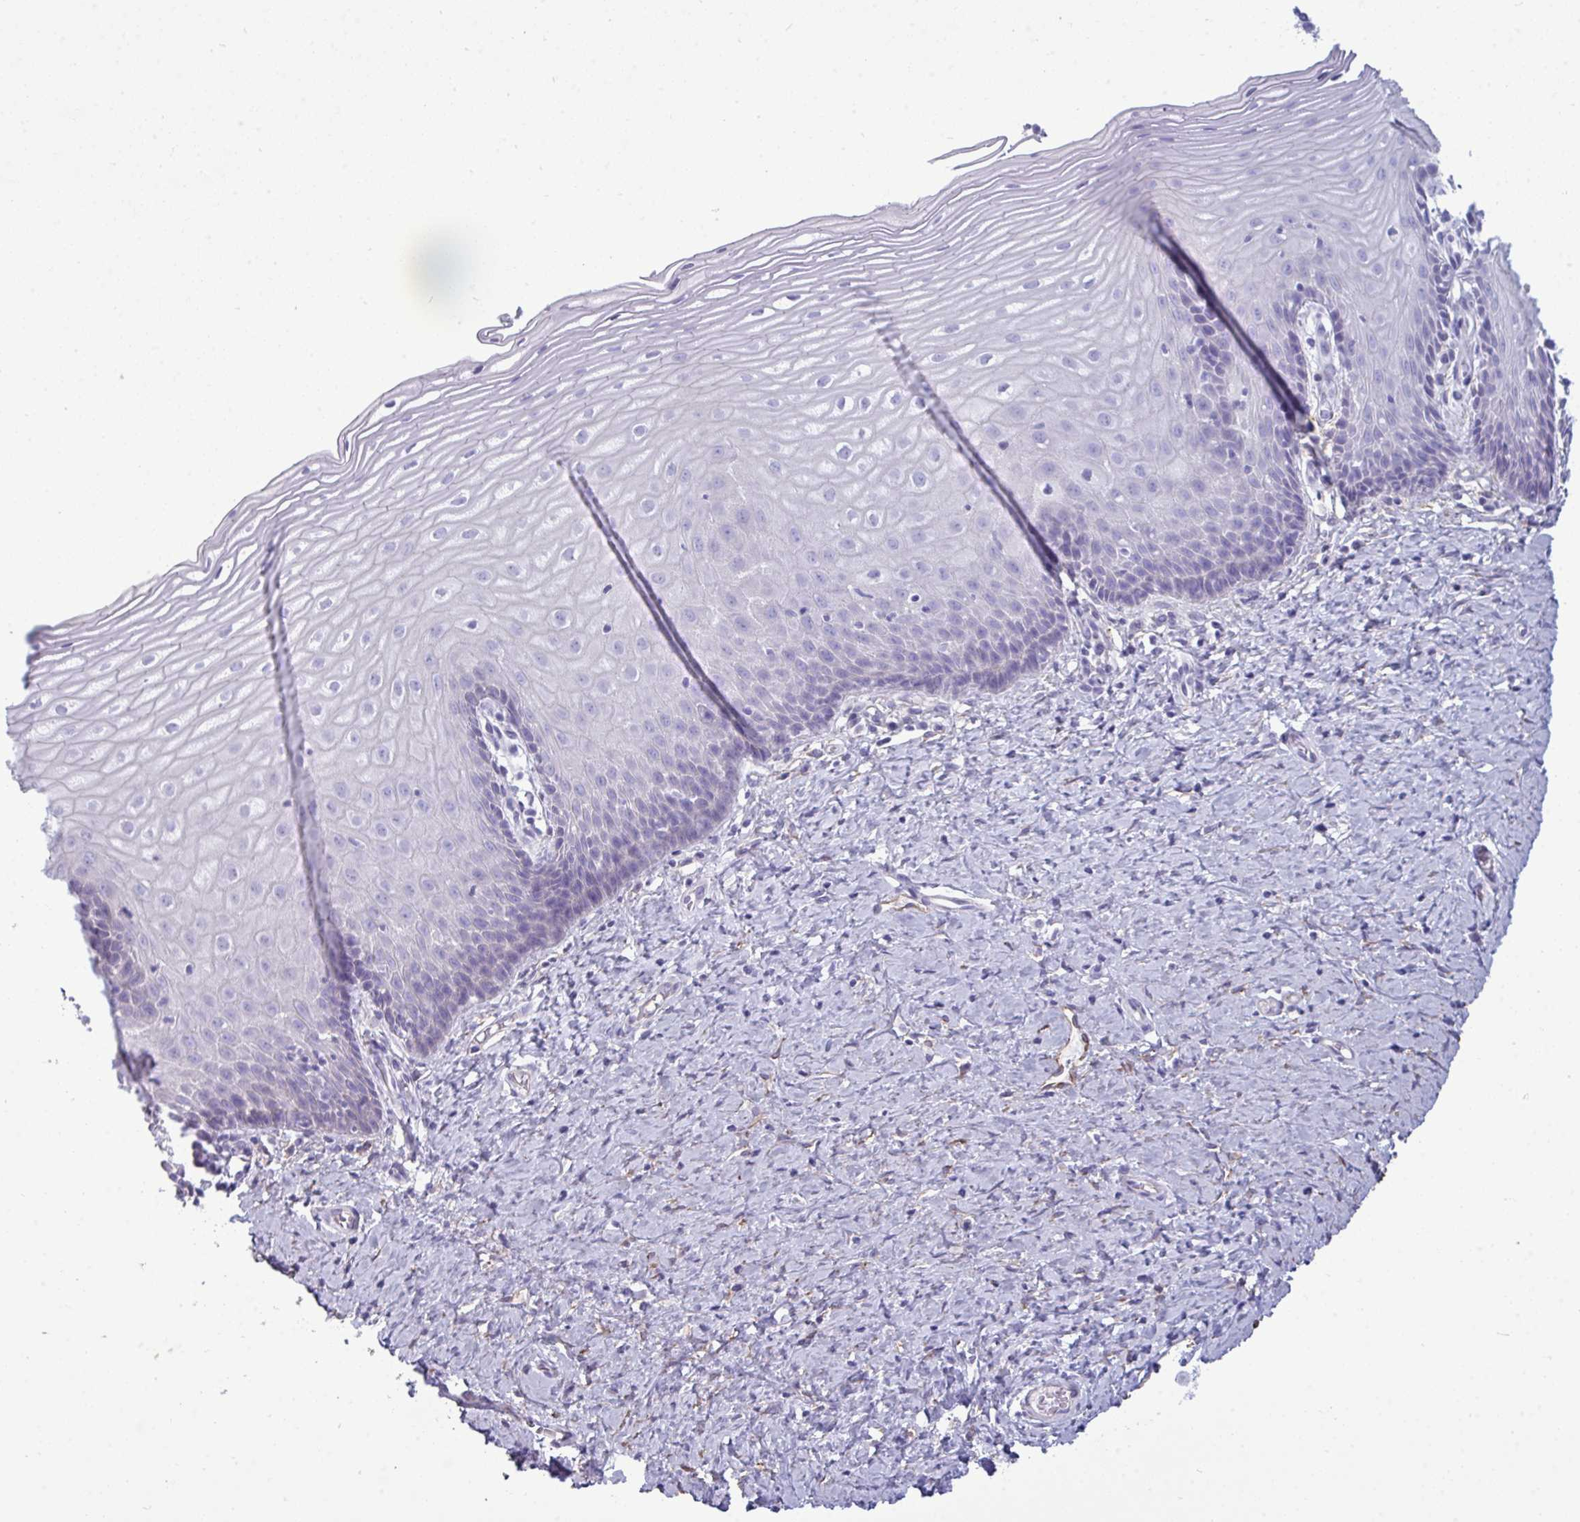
{"staining": {"intensity": "negative", "quantity": "none", "location": "none"}, "tissue": "cervix", "cell_type": "Squamous epithelial cells", "image_type": "normal", "snomed": [{"axis": "morphology", "description": "Normal tissue, NOS"}, {"axis": "topography", "description": "Cervix"}], "caption": "High magnification brightfield microscopy of normal cervix stained with DAB (3,3'-diaminobenzidine) (brown) and counterstained with hematoxylin (blue): squamous epithelial cells show no significant staining.", "gene": "MYH10", "patient": {"sex": "female", "age": 37}}